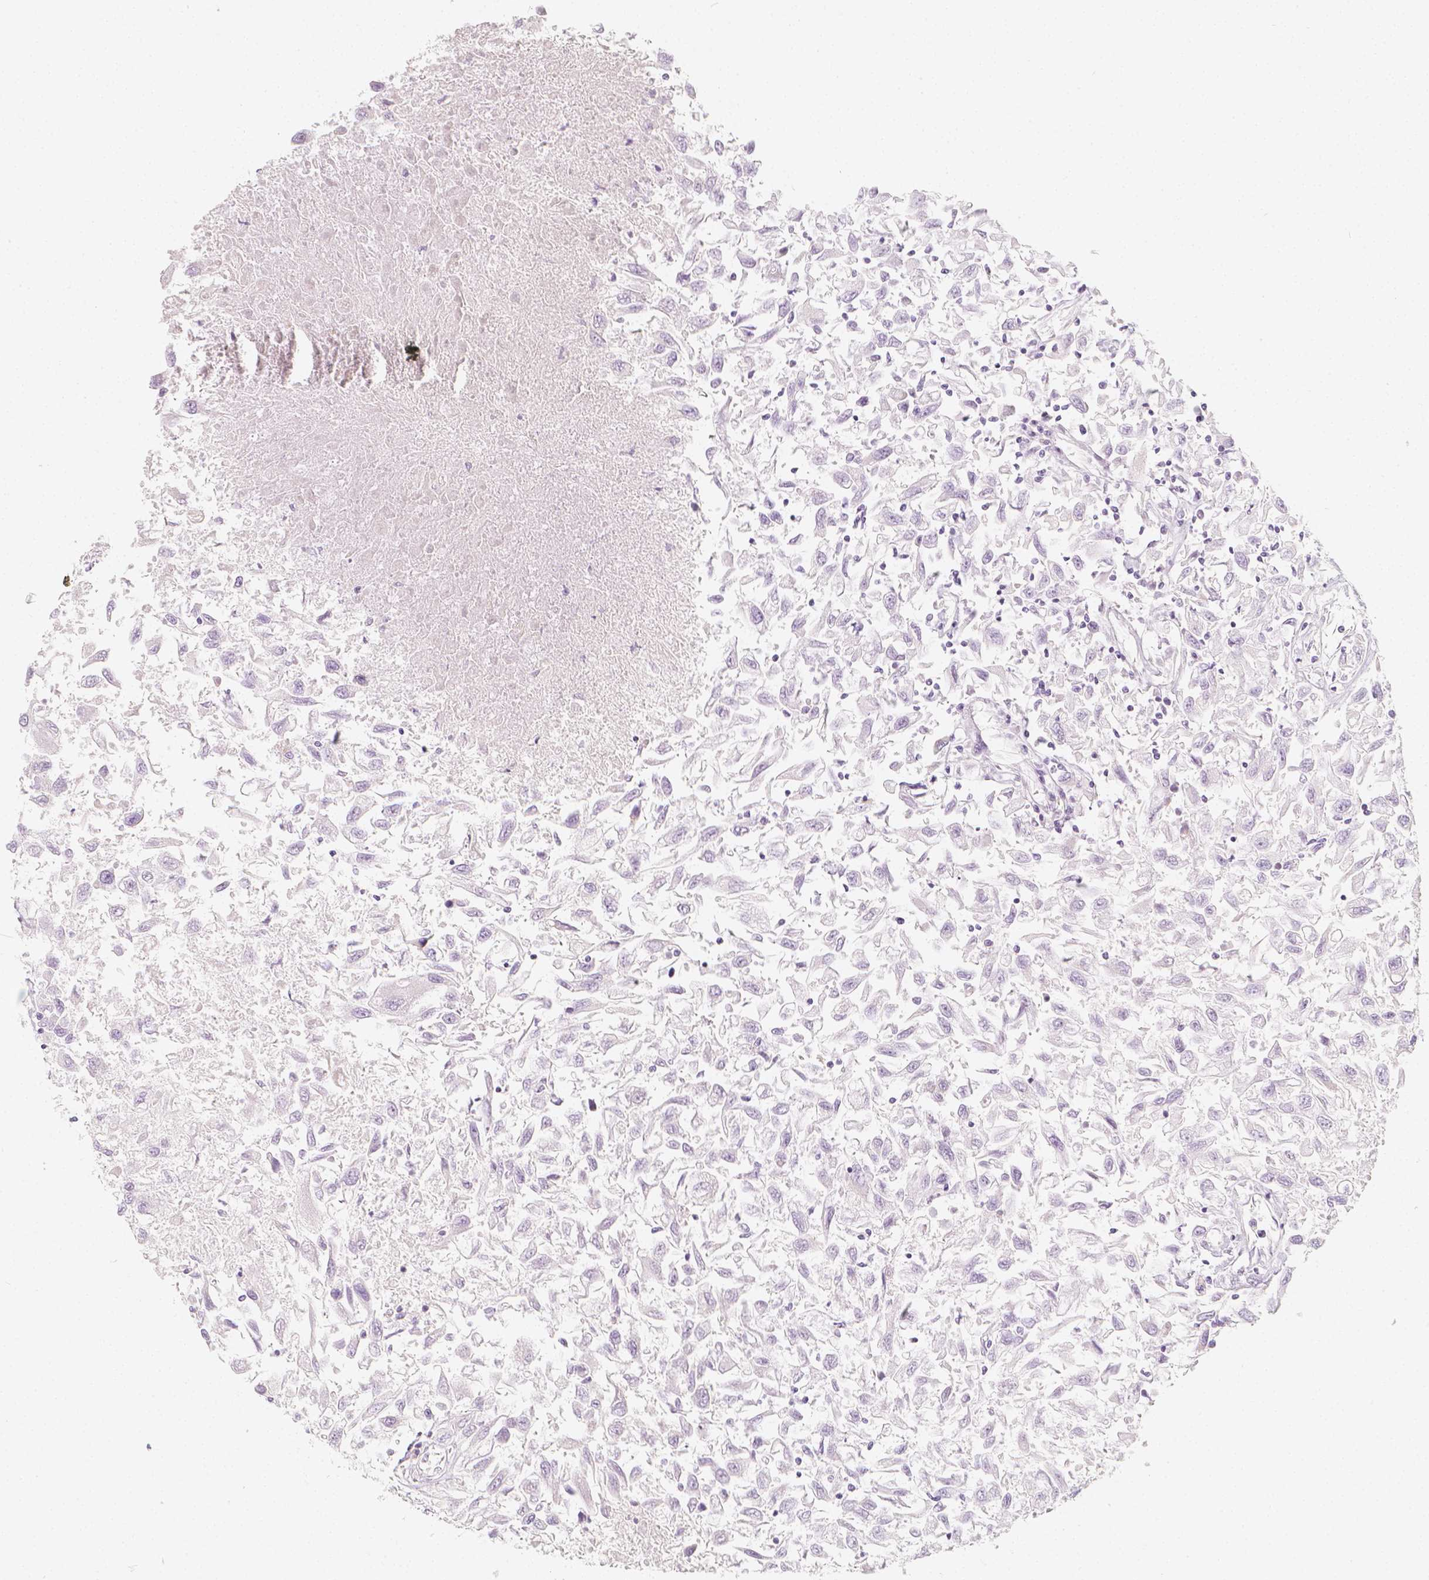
{"staining": {"intensity": "negative", "quantity": "none", "location": "none"}, "tissue": "renal cancer", "cell_type": "Tumor cells", "image_type": "cancer", "snomed": [{"axis": "morphology", "description": "Adenocarcinoma, NOS"}, {"axis": "topography", "description": "Kidney"}], "caption": "Tumor cells show no significant protein expression in adenocarcinoma (renal).", "gene": "RBFOX1", "patient": {"sex": "female", "age": 76}}